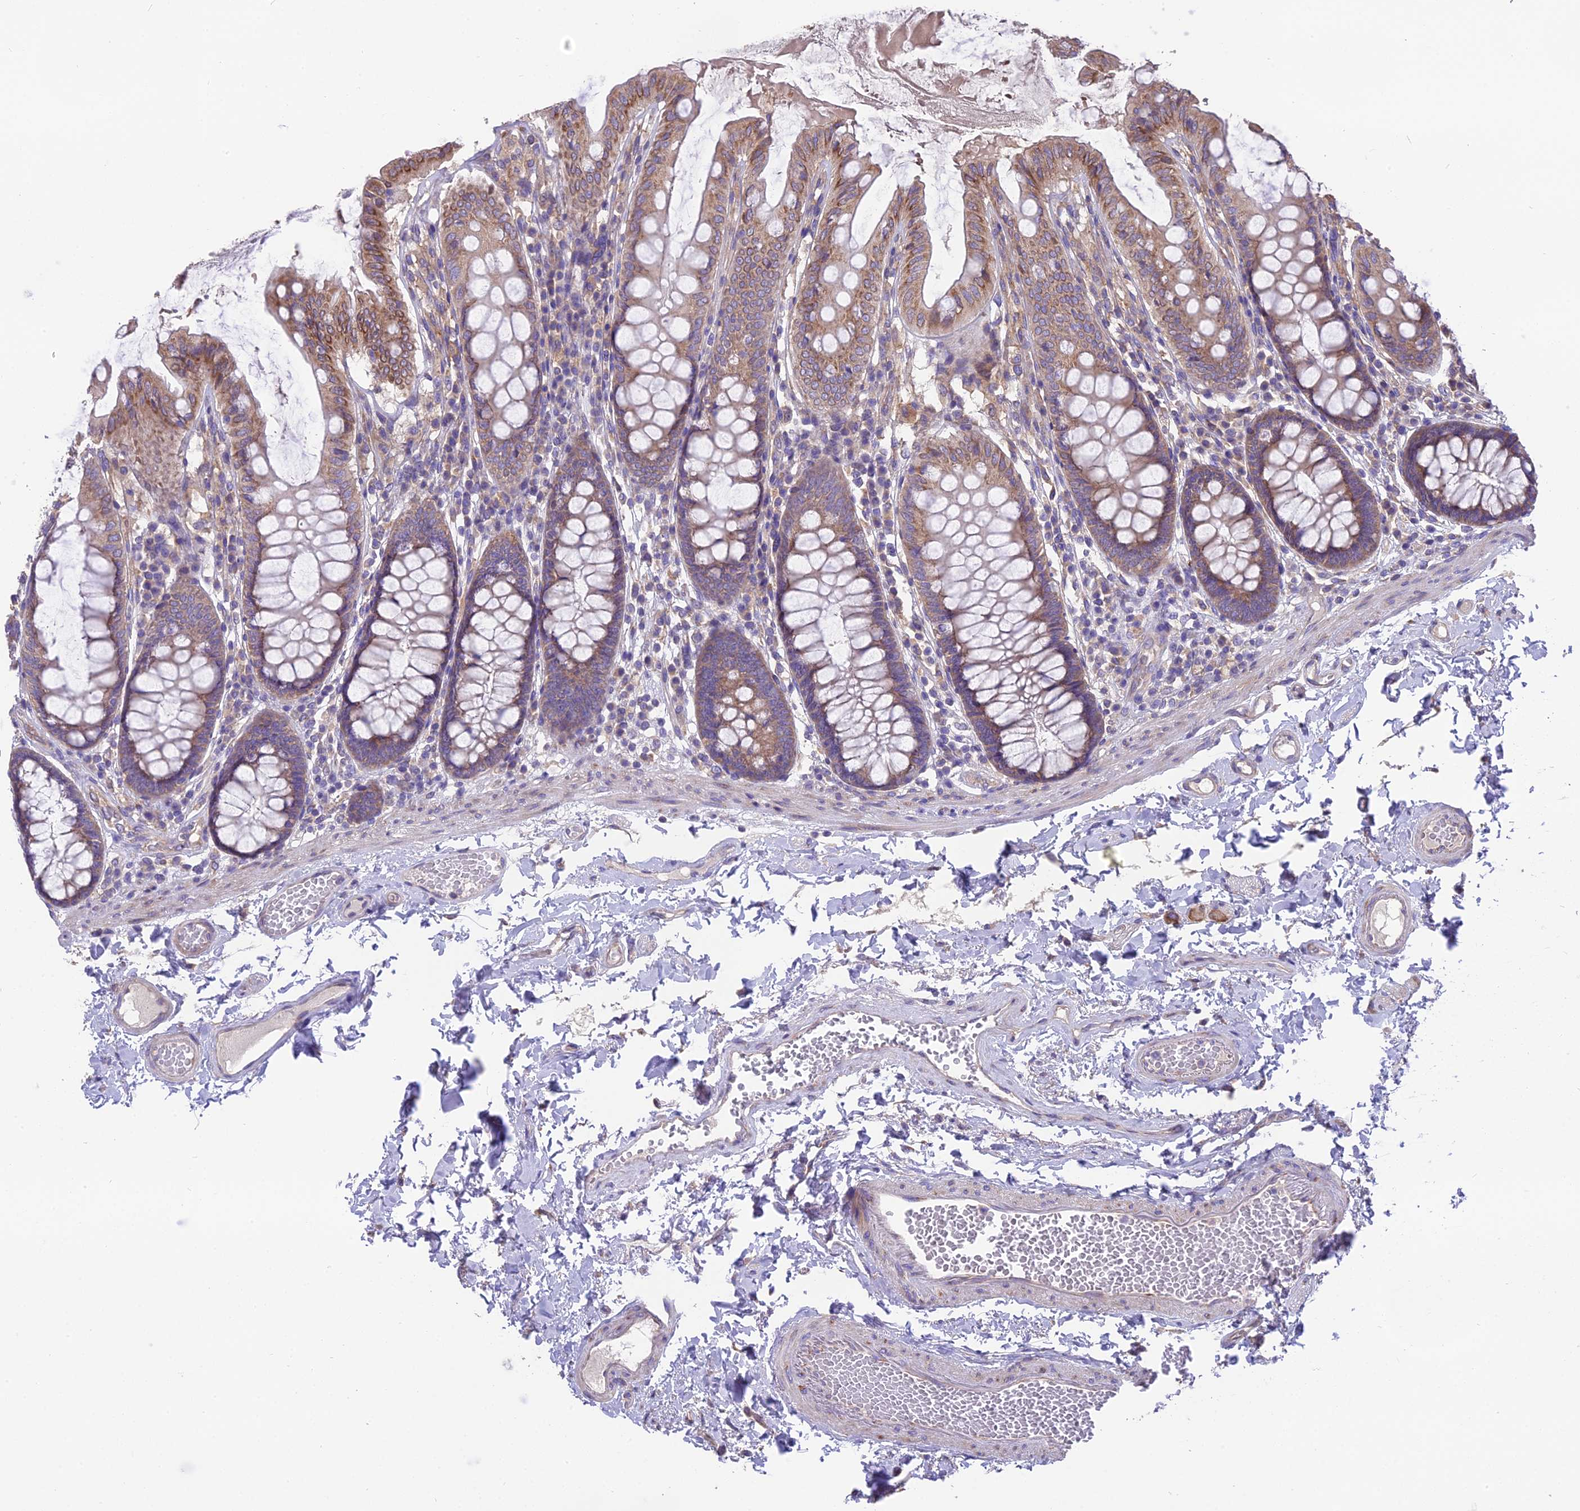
{"staining": {"intensity": "negative", "quantity": "none", "location": "none"}, "tissue": "colon", "cell_type": "Endothelial cells", "image_type": "normal", "snomed": [{"axis": "morphology", "description": "Normal tissue, NOS"}, {"axis": "topography", "description": "Colon"}], "caption": "An immunohistochemistry (IHC) histopathology image of benign colon is shown. There is no staining in endothelial cells of colon.", "gene": "BLOC1S4", "patient": {"sex": "male", "age": 84}}